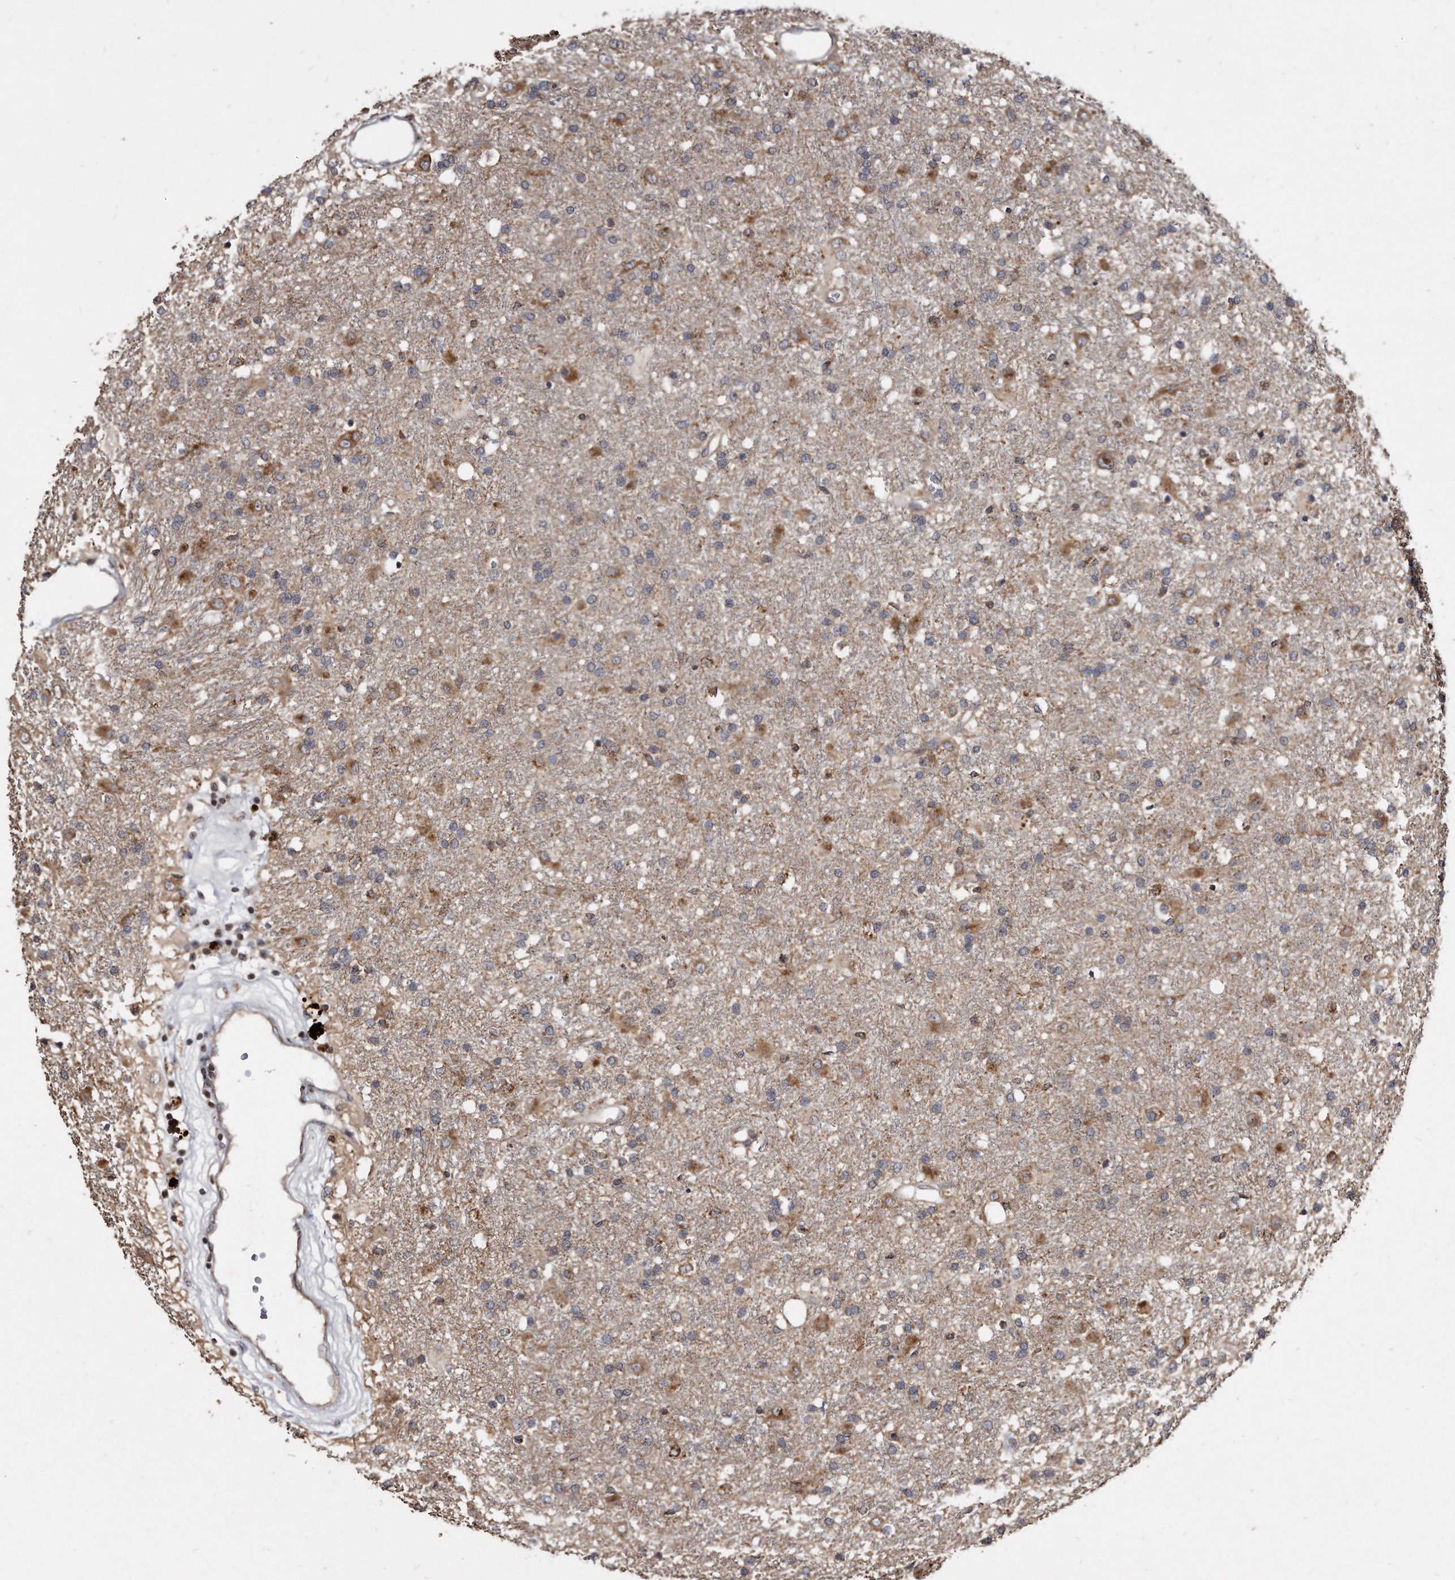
{"staining": {"intensity": "moderate", "quantity": "25%-75%", "location": "cytoplasmic/membranous"}, "tissue": "glioma", "cell_type": "Tumor cells", "image_type": "cancer", "snomed": [{"axis": "morphology", "description": "Glioma, malignant, Low grade"}, {"axis": "topography", "description": "Brain"}], "caption": "IHC of glioma shows medium levels of moderate cytoplasmic/membranous staining in approximately 25%-75% of tumor cells. The staining was performed using DAB (3,3'-diaminobenzidine), with brown indicating positive protein expression. Nuclei are stained blue with hematoxylin.", "gene": "FAM136A", "patient": {"sex": "male", "age": 65}}